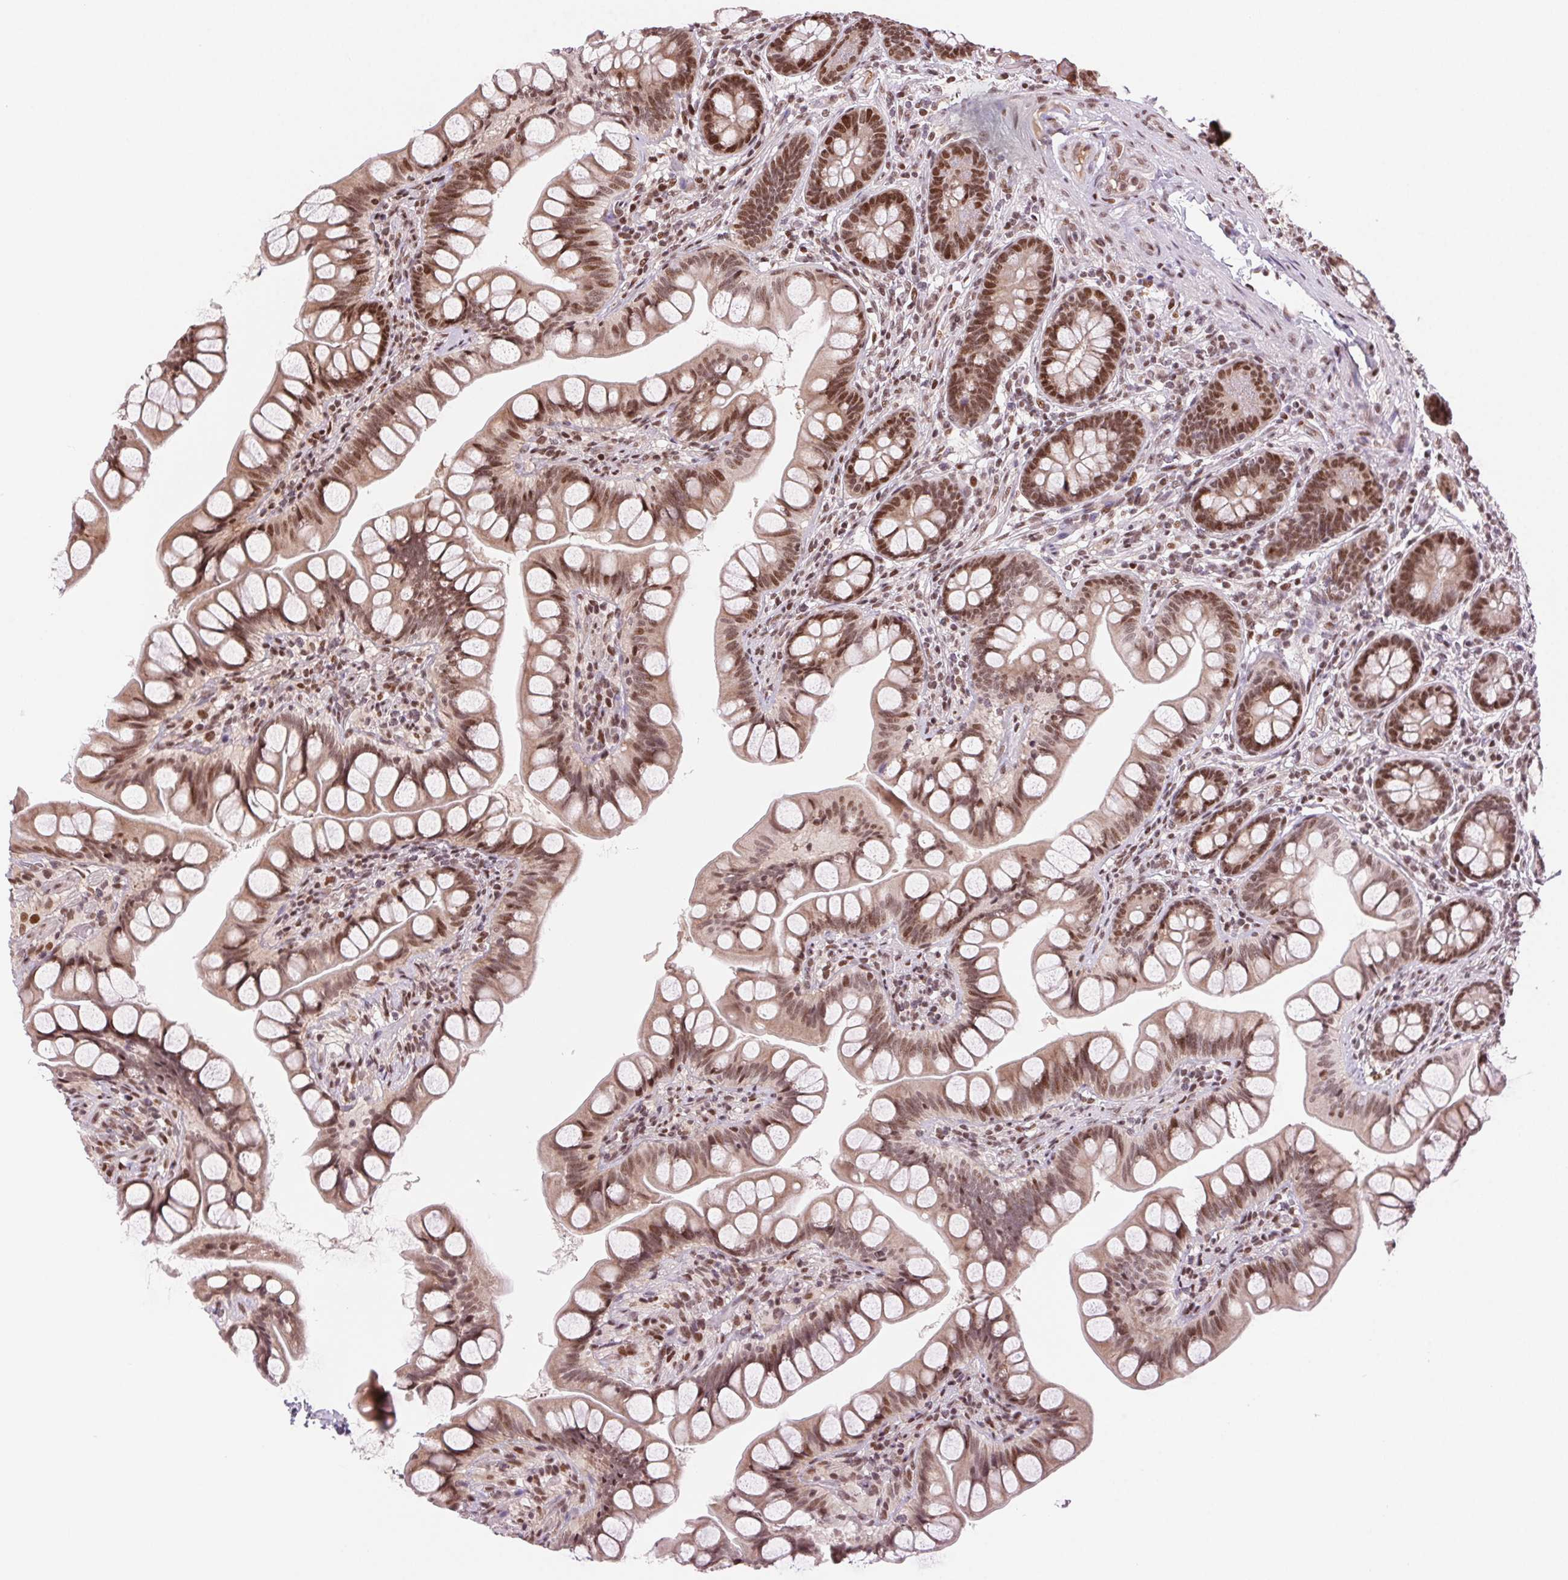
{"staining": {"intensity": "moderate", "quantity": "25%-75%", "location": "nuclear"}, "tissue": "small intestine", "cell_type": "Glandular cells", "image_type": "normal", "snomed": [{"axis": "morphology", "description": "Normal tissue, NOS"}, {"axis": "topography", "description": "Small intestine"}], "caption": "IHC histopathology image of benign small intestine: small intestine stained using immunohistochemistry (IHC) demonstrates medium levels of moderate protein expression localized specifically in the nuclear of glandular cells, appearing as a nuclear brown color.", "gene": "RAD23A", "patient": {"sex": "male", "age": 70}}